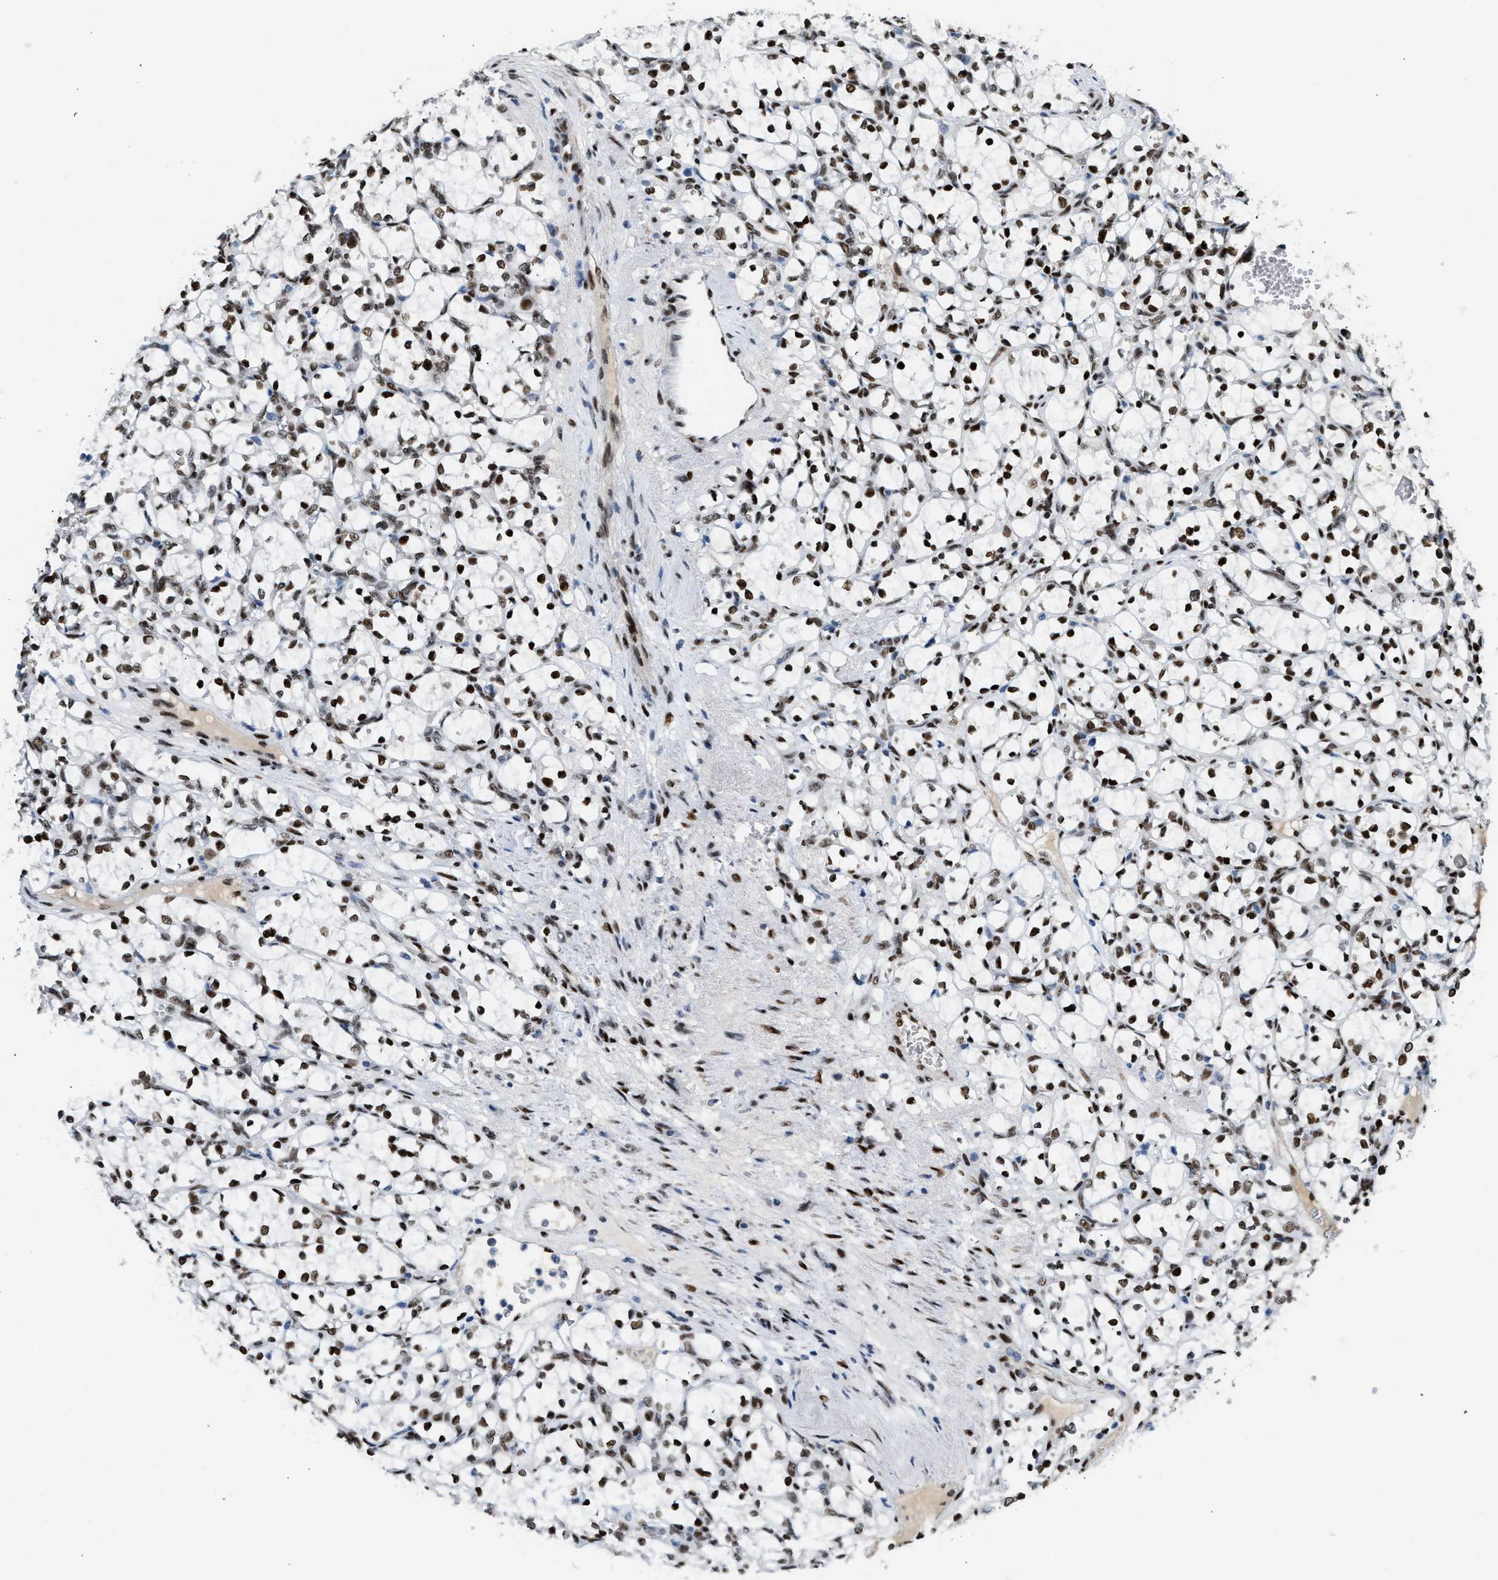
{"staining": {"intensity": "strong", "quantity": ">75%", "location": "nuclear"}, "tissue": "renal cancer", "cell_type": "Tumor cells", "image_type": "cancer", "snomed": [{"axis": "morphology", "description": "Adenocarcinoma, NOS"}, {"axis": "topography", "description": "Kidney"}], "caption": "Human renal adenocarcinoma stained for a protein (brown) shows strong nuclear positive staining in about >75% of tumor cells.", "gene": "ZBTB20", "patient": {"sex": "female", "age": 69}}